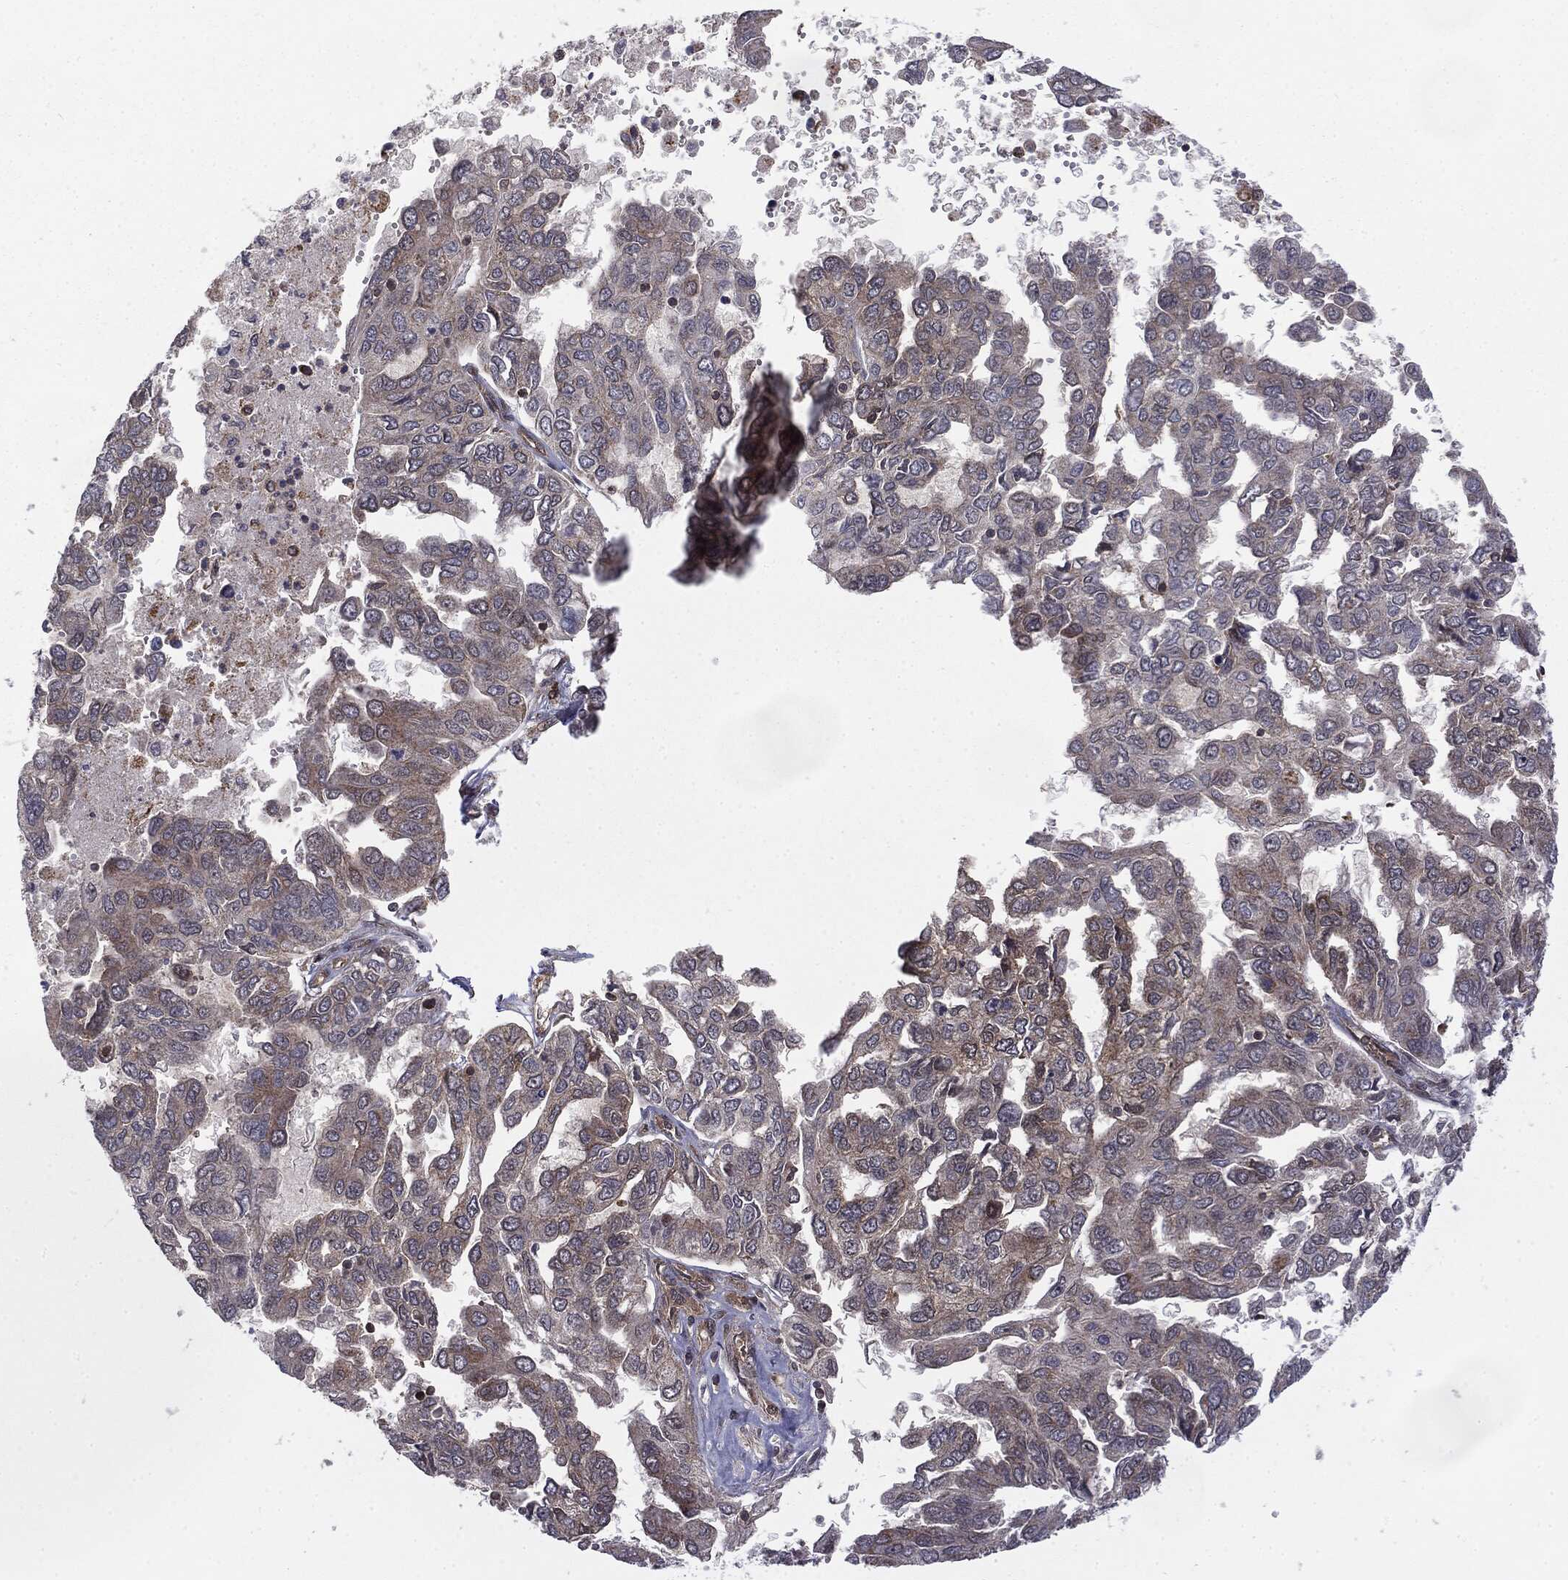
{"staining": {"intensity": "weak", "quantity": ">75%", "location": "cytoplasmic/membranous"}, "tissue": "ovarian cancer", "cell_type": "Tumor cells", "image_type": "cancer", "snomed": [{"axis": "morphology", "description": "Cystadenocarcinoma, serous, NOS"}, {"axis": "topography", "description": "Ovary"}], "caption": "Tumor cells reveal low levels of weak cytoplasmic/membranous positivity in about >75% of cells in human ovarian cancer.", "gene": "MTOR", "patient": {"sex": "female", "age": 53}}